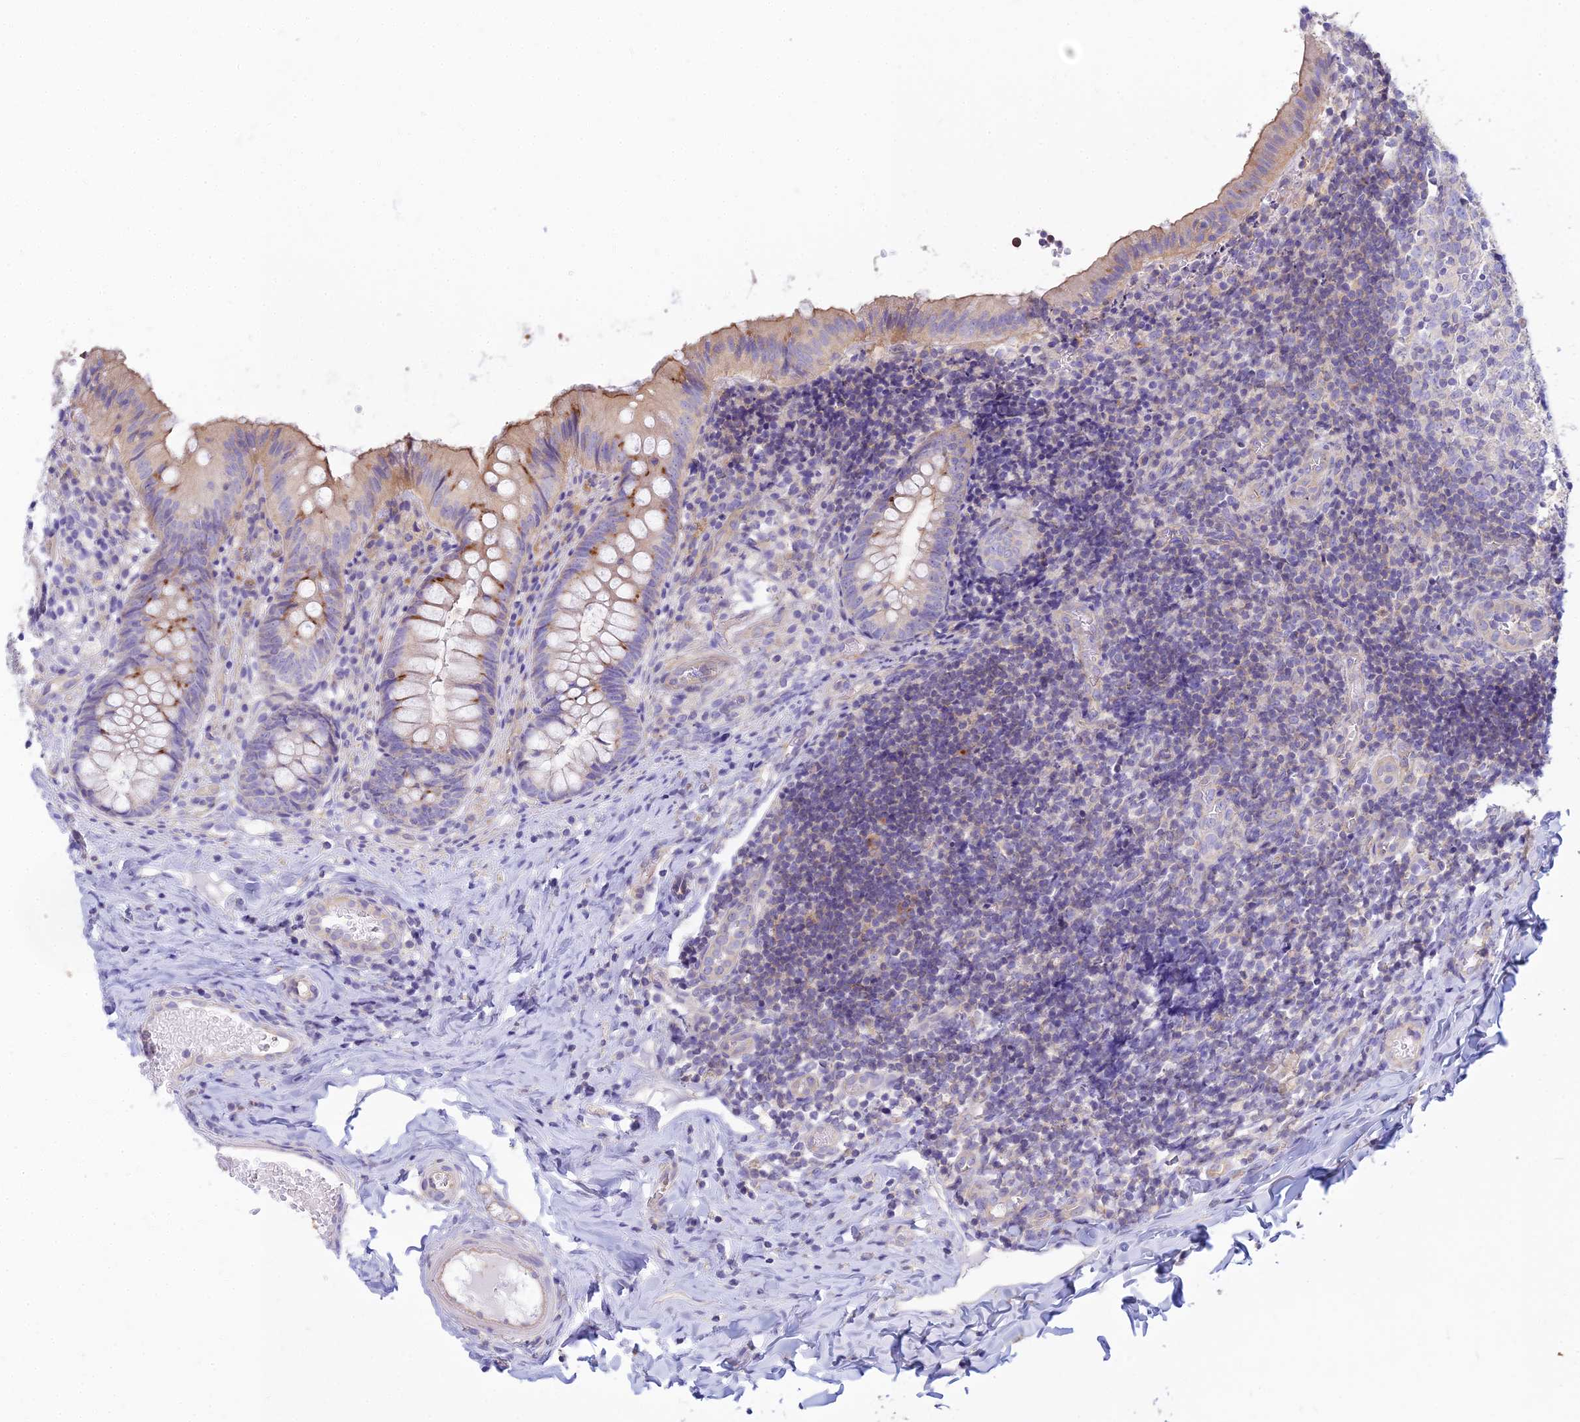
{"staining": {"intensity": "moderate", "quantity": "25%-75%", "location": "cytoplasmic/membranous"}, "tissue": "appendix", "cell_type": "Glandular cells", "image_type": "normal", "snomed": [{"axis": "morphology", "description": "Normal tissue, NOS"}, {"axis": "topography", "description": "Appendix"}], "caption": "Immunohistochemical staining of normal appendix shows 25%-75% levels of moderate cytoplasmic/membranous protein staining in approximately 25%-75% of glandular cells.", "gene": "SMIM24", "patient": {"sex": "male", "age": 8}}